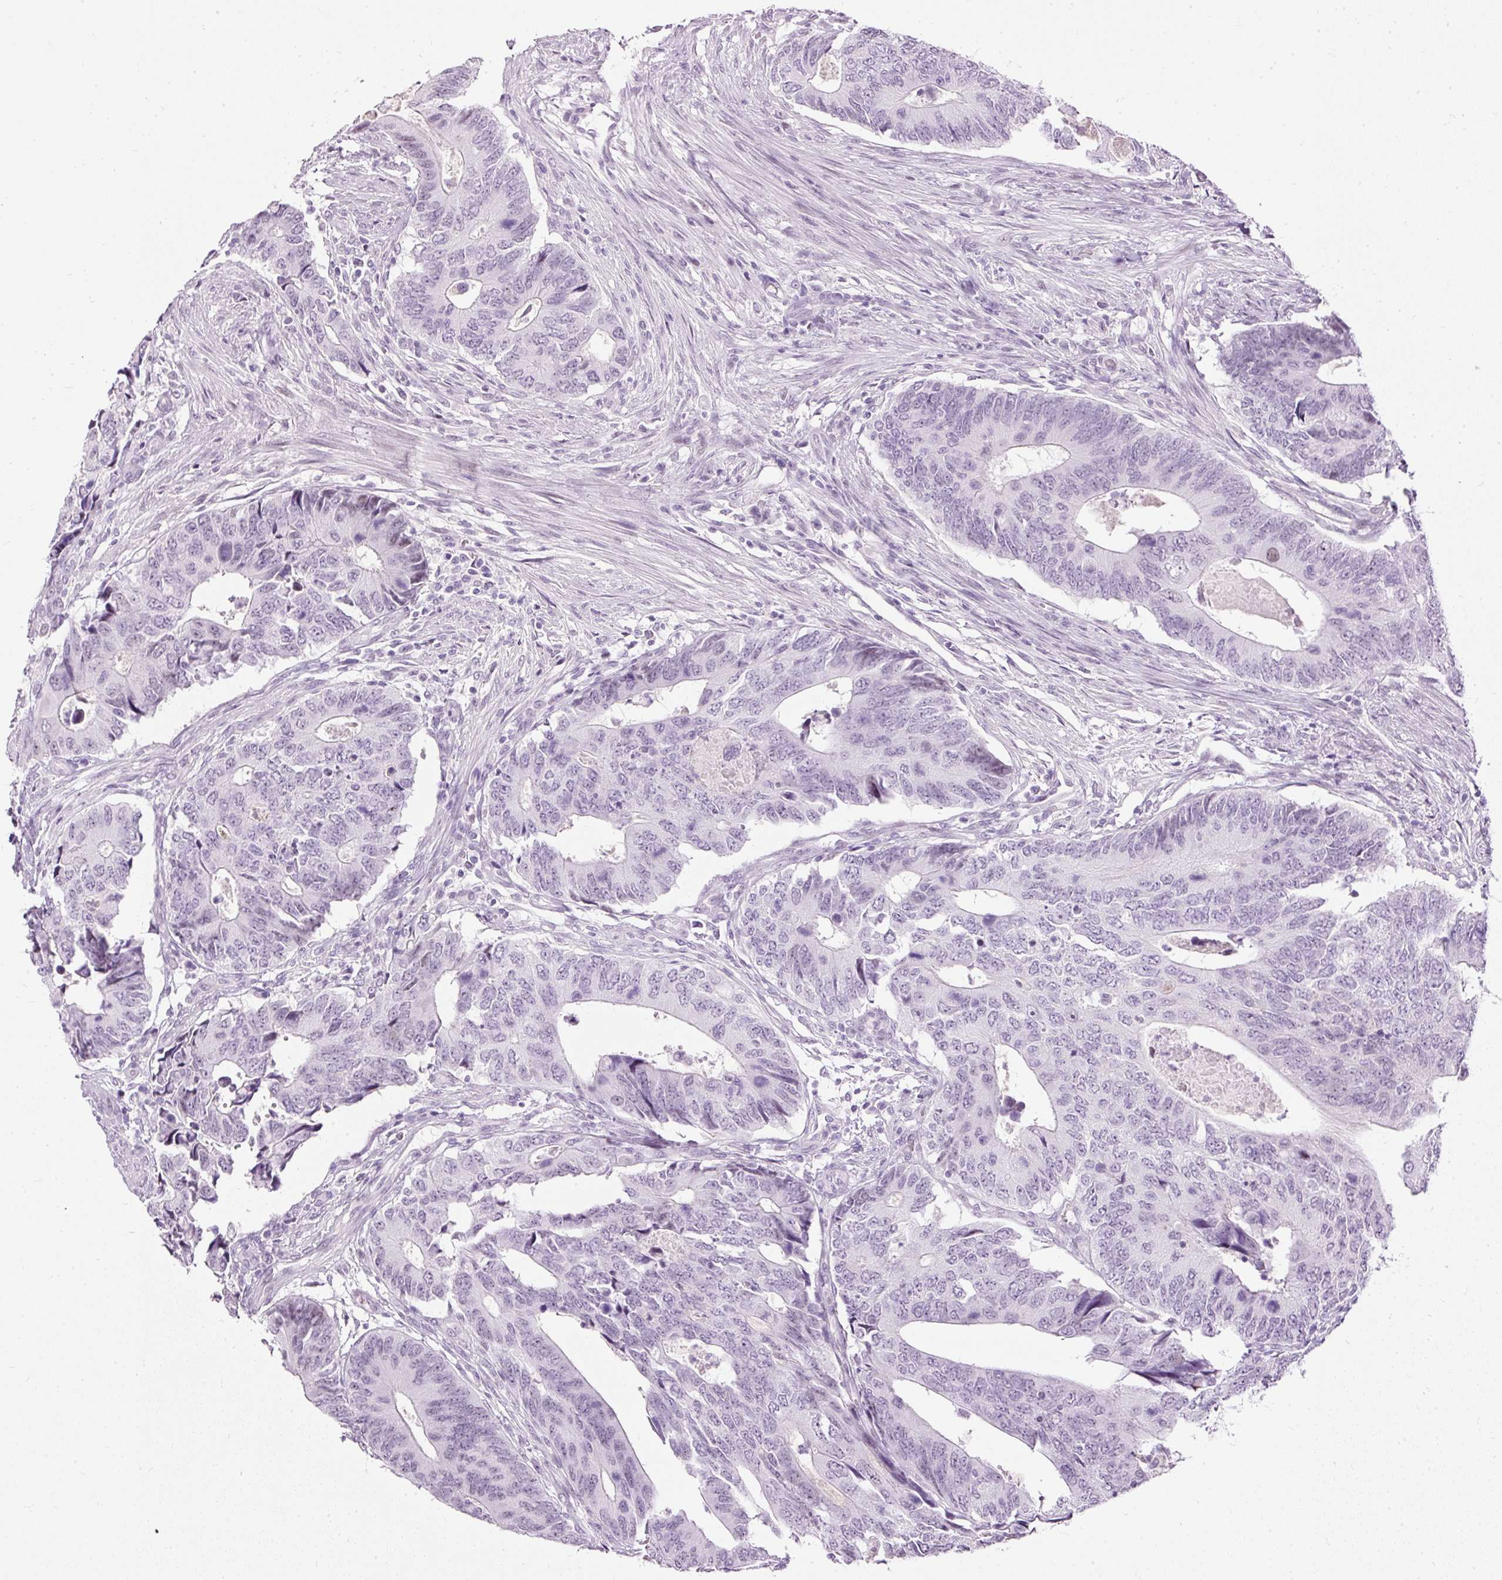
{"staining": {"intensity": "negative", "quantity": "none", "location": "none"}, "tissue": "colorectal cancer", "cell_type": "Tumor cells", "image_type": "cancer", "snomed": [{"axis": "morphology", "description": "Adenocarcinoma, NOS"}, {"axis": "topography", "description": "Colon"}], "caption": "Immunohistochemical staining of human colorectal adenocarcinoma shows no significant expression in tumor cells. Nuclei are stained in blue.", "gene": "PDE6B", "patient": {"sex": "male", "age": 87}}